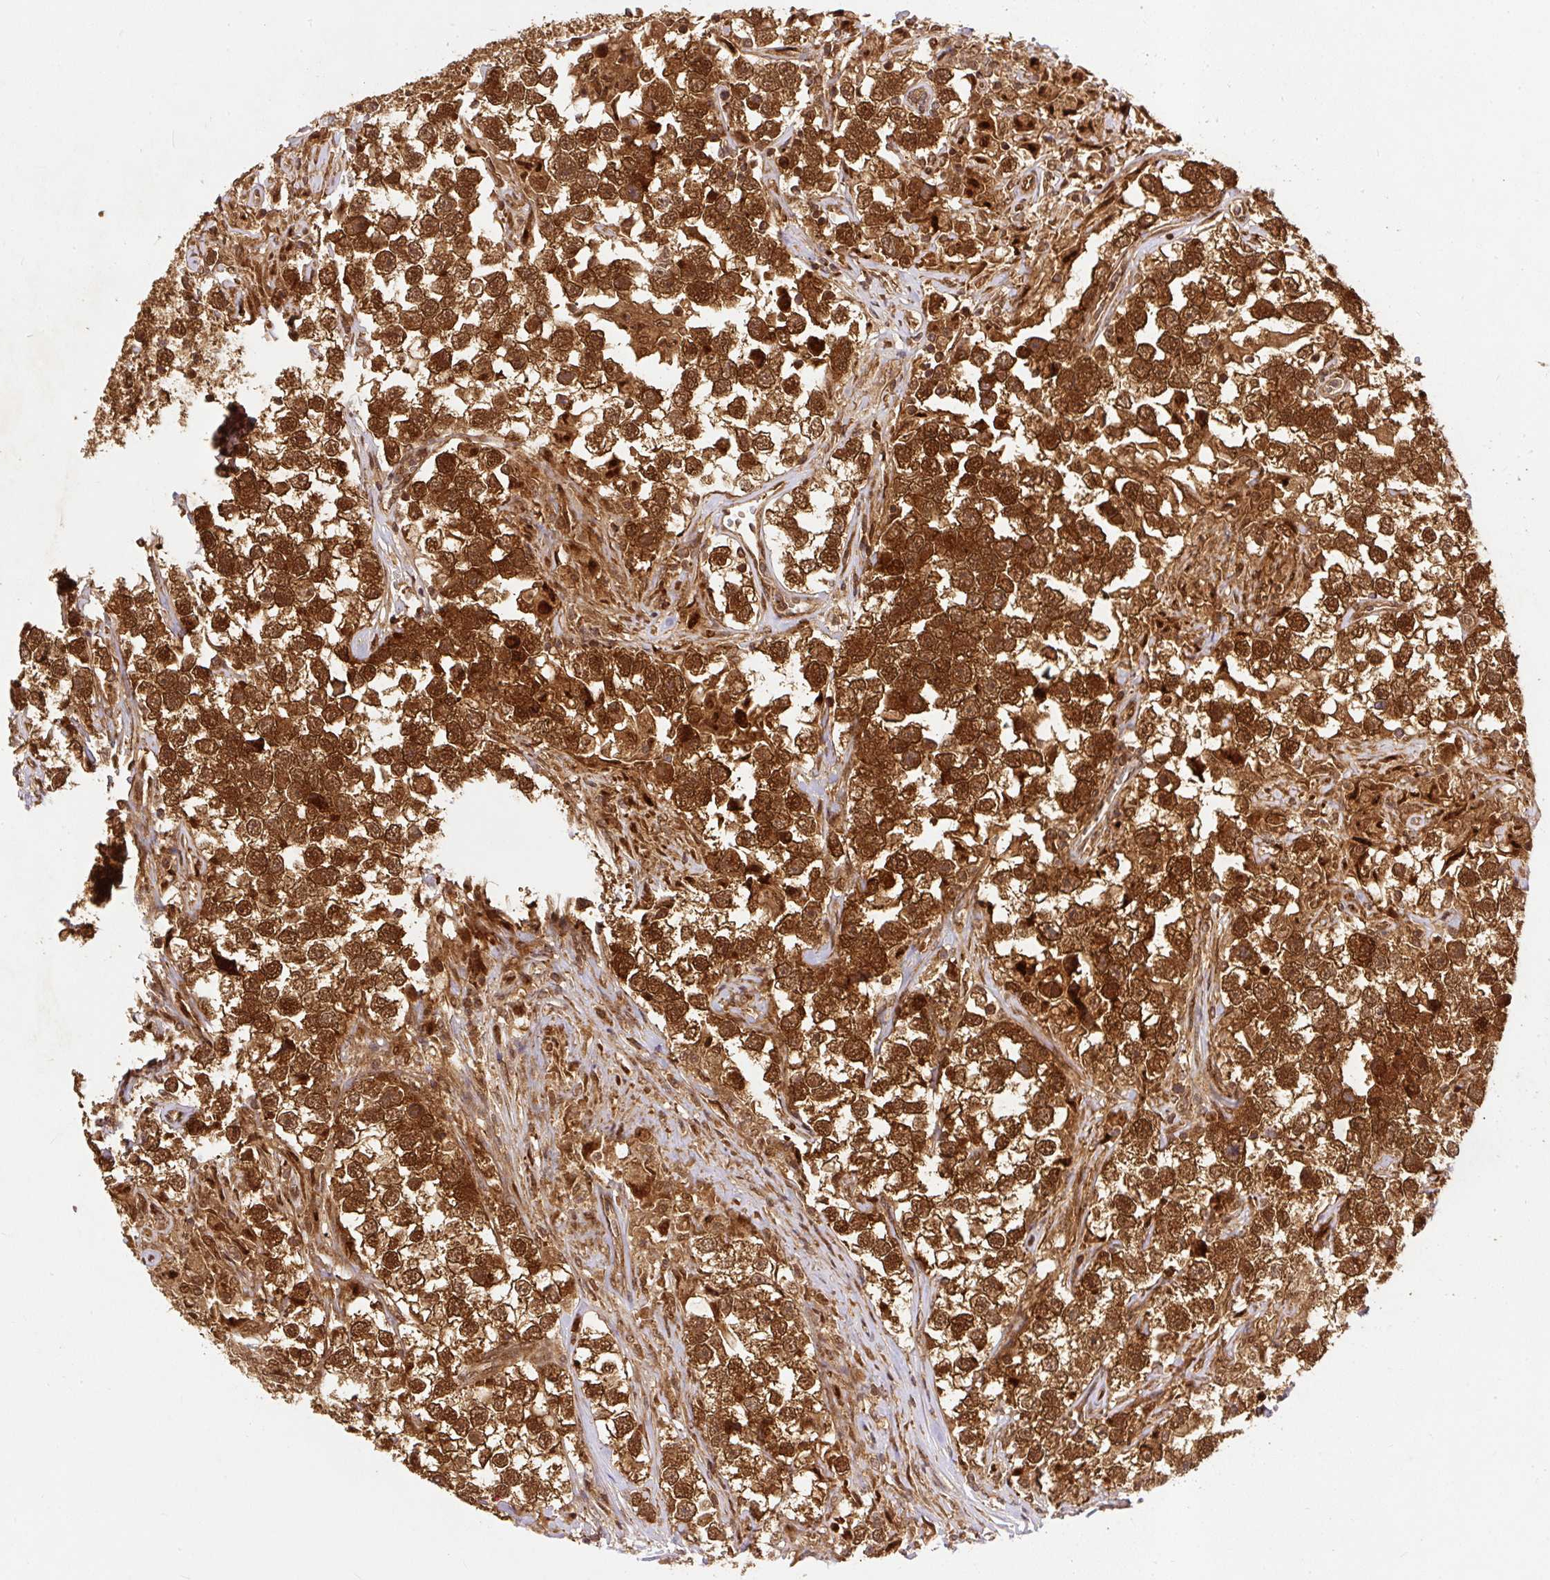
{"staining": {"intensity": "strong", "quantity": ">75%", "location": "cytoplasmic/membranous,nuclear"}, "tissue": "testis cancer", "cell_type": "Tumor cells", "image_type": "cancer", "snomed": [{"axis": "morphology", "description": "Seminoma, NOS"}, {"axis": "topography", "description": "Testis"}], "caption": "Immunohistochemistry (IHC) staining of seminoma (testis), which demonstrates high levels of strong cytoplasmic/membranous and nuclear expression in about >75% of tumor cells indicating strong cytoplasmic/membranous and nuclear protein expression. The staining was performed using DAB (brown) for protein detection and nuclei were counterstained in hematoxylin (blue).", "gene": "PSMD1", "patient": {"sex": "male", "age": 46}}